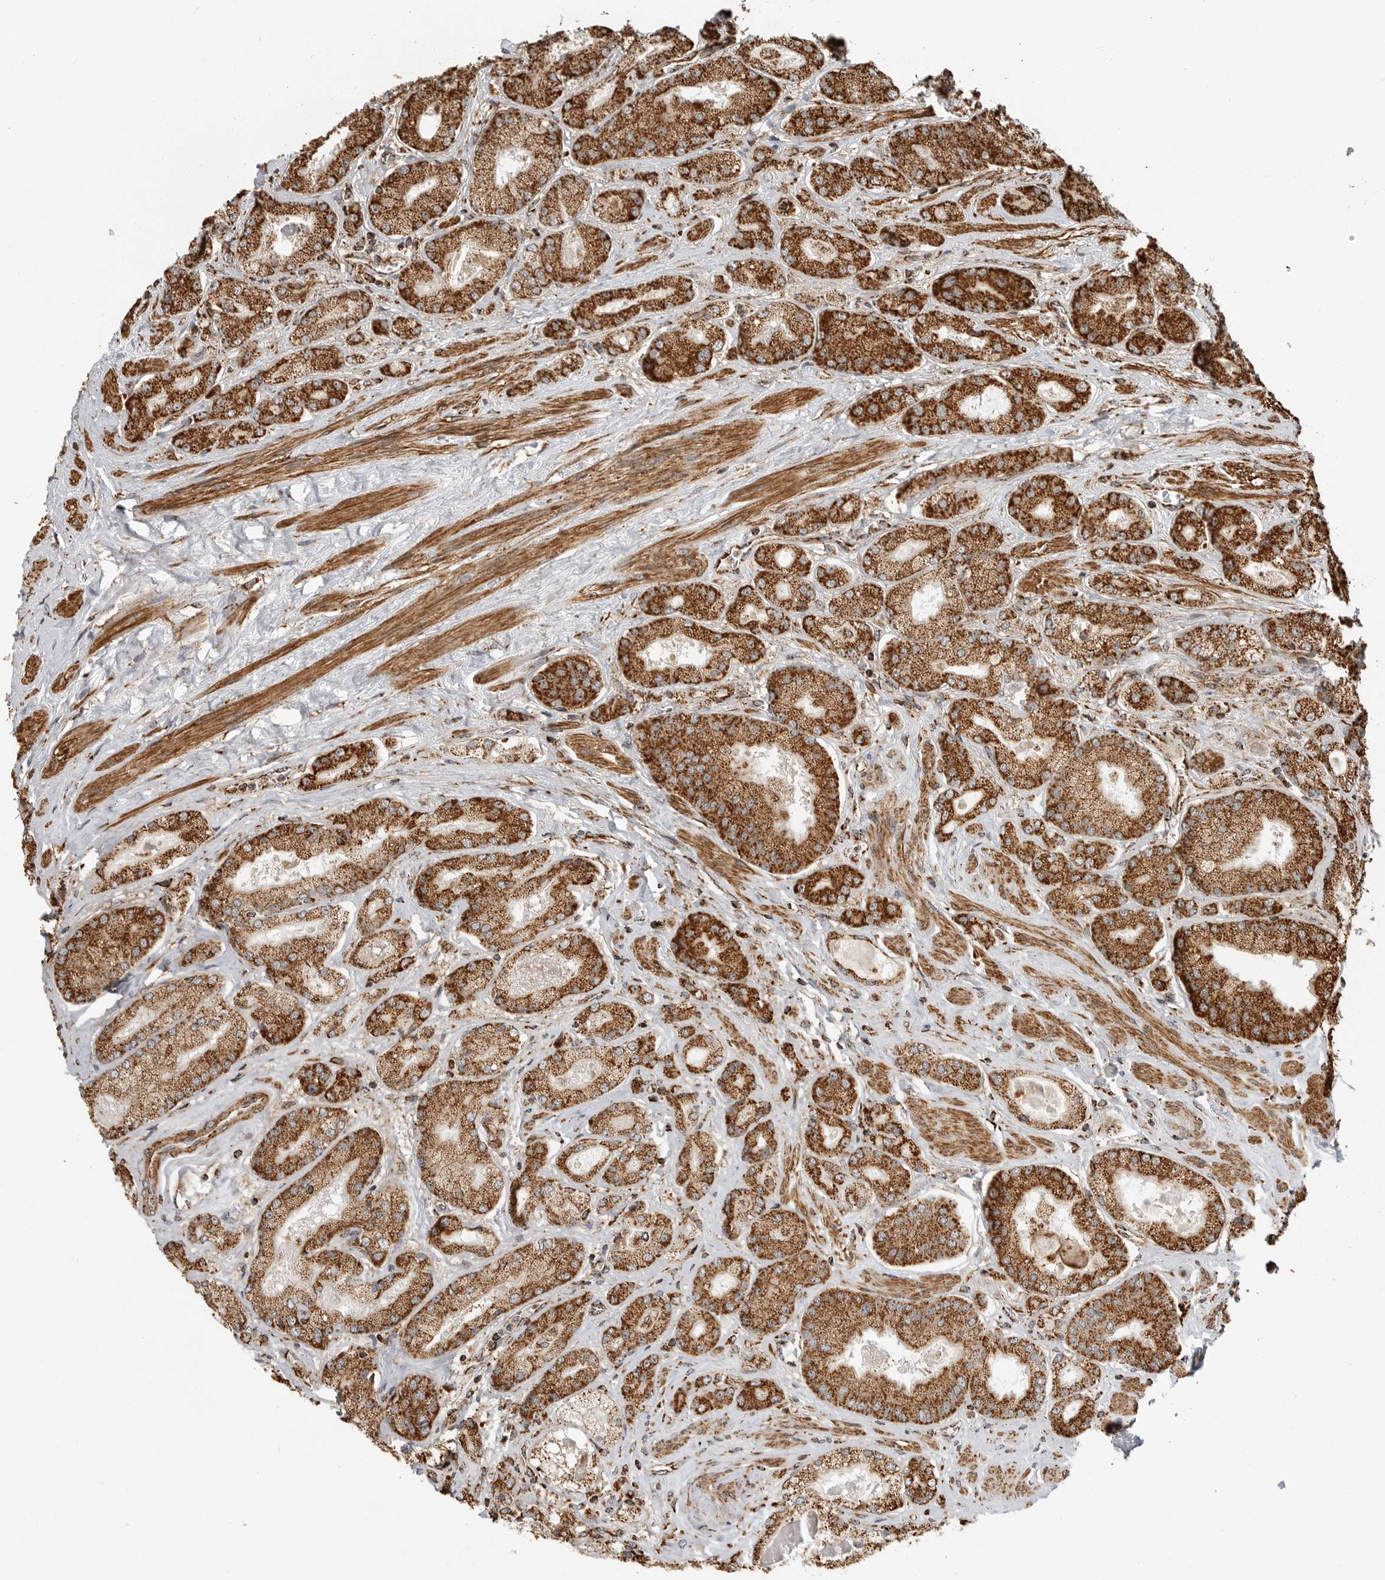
{"staining": {"intensity": "strong", "quantity": ">75%", "location": "cytoplasmic/membranous"}, "tissue": "prostate cancer", "cell_type": "Tumor cells", "image_type": "cancer", "snomed": [{"axis": "morphology", "description": "Adenocarcinoma, High grade"}, {"axis": "topography", "description": "Prostate"}], "caption": "High-power microscopy captured an immunohistochemistry (IHC) photomicrograph of prostate cancer, revealing strong cytoplasmic/membranous staining in about >75% of tumor cells.", "gene": "BMP2K", "patient": {"sex": "male", "age": 58}}